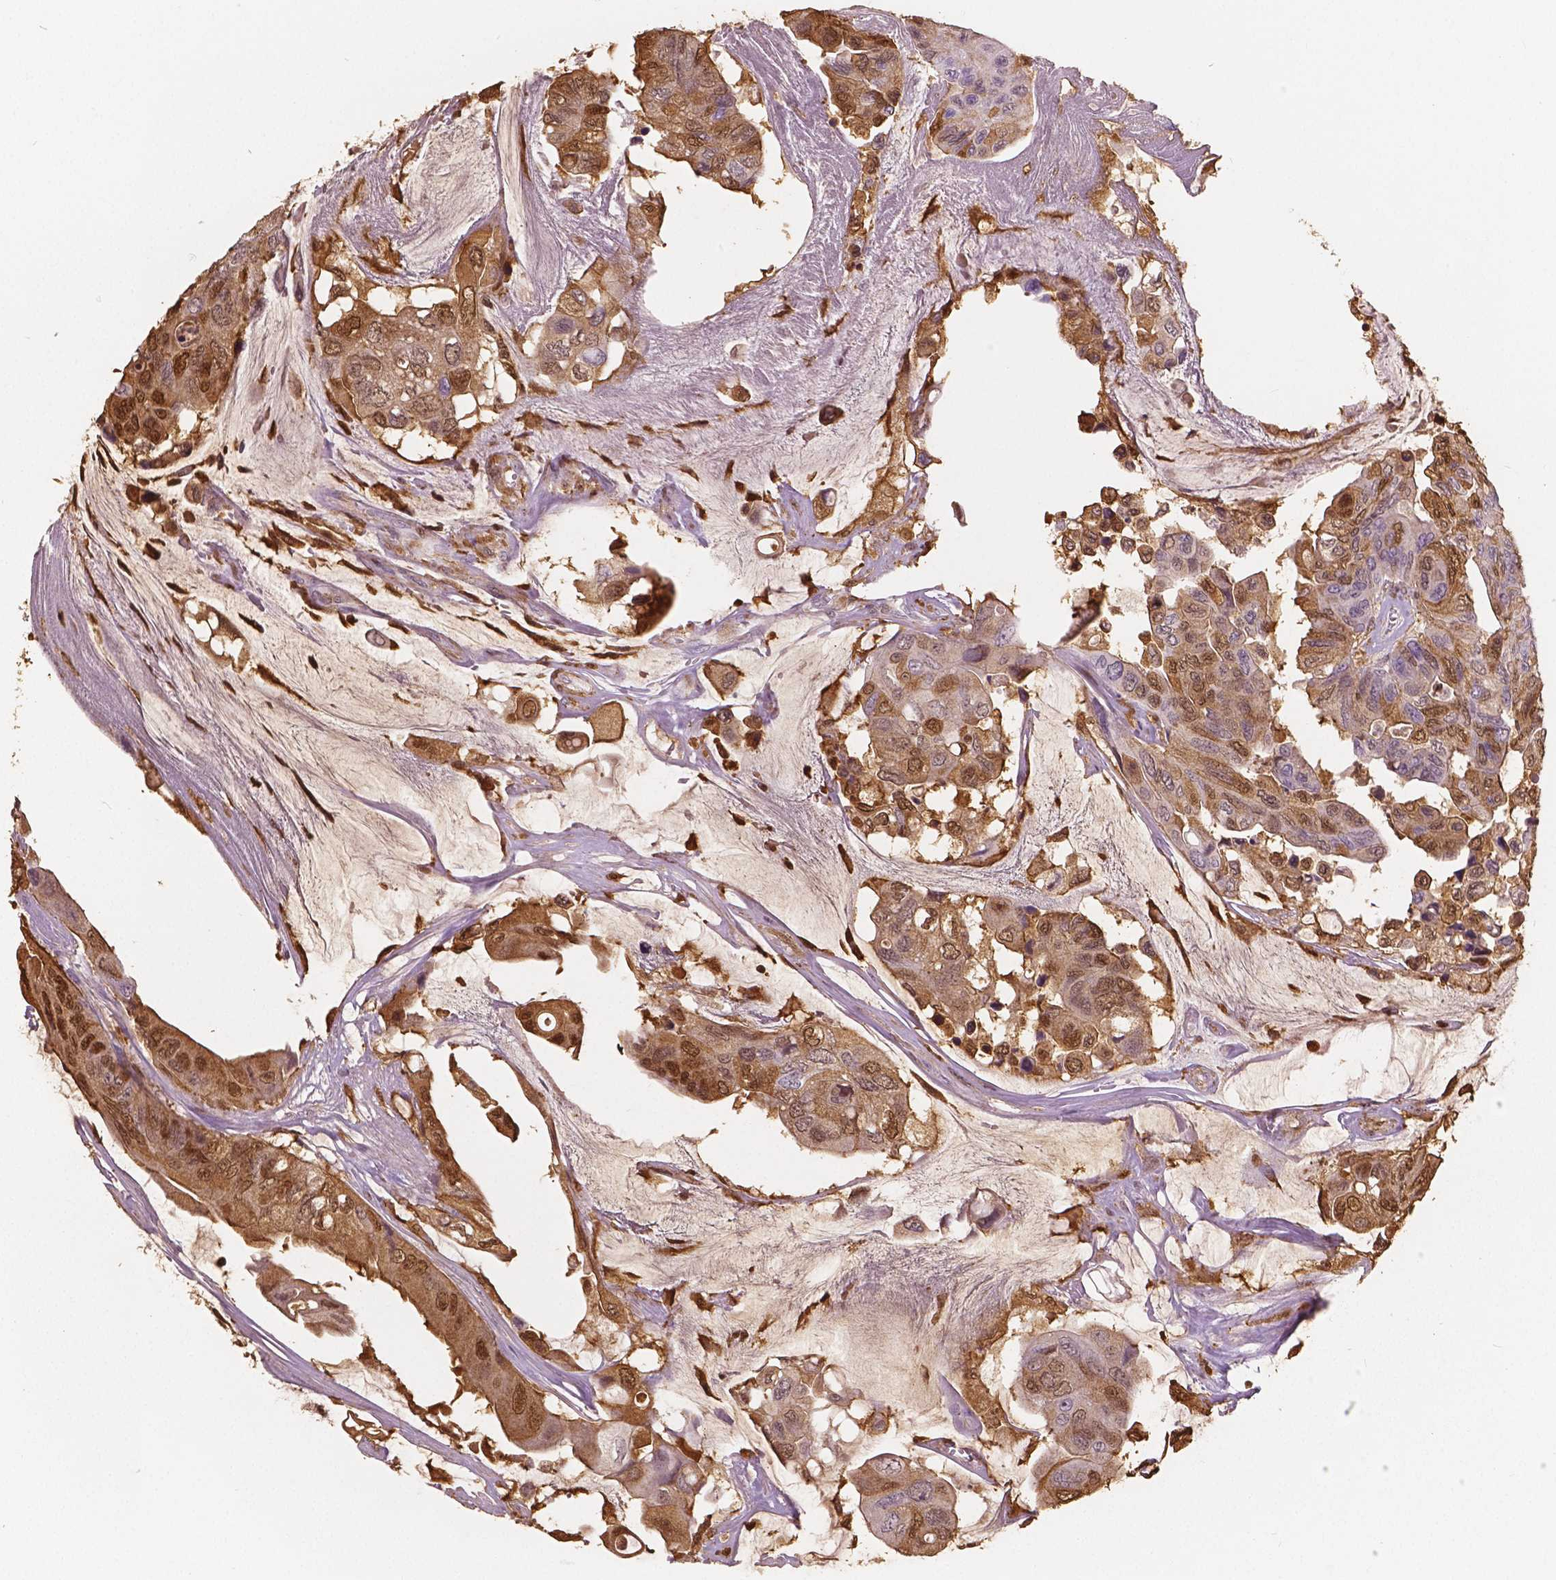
{"staining": {"intensity": "moderate", "quantity": "25%-75%", "location": "cytoplasmic/membranous,nuclear"}, "tissue": "colorectal cancer", "cell_type": "Tumor cells", "image_type": "cancer", "snomed": [{"axis": "morphology", "description": "Adenocarcinoma, NOS"}, {"axis": "topography", "description": "Rectum"}], "caption": "Moderate cytoplasmic/membranous and nuclear protein staining is present in approximately 25%-75% of tumor cells in colorectal cancer (adenocarcinoma).", "gene": "S100A4", "patient": {"sex": "male", "age": 63}}